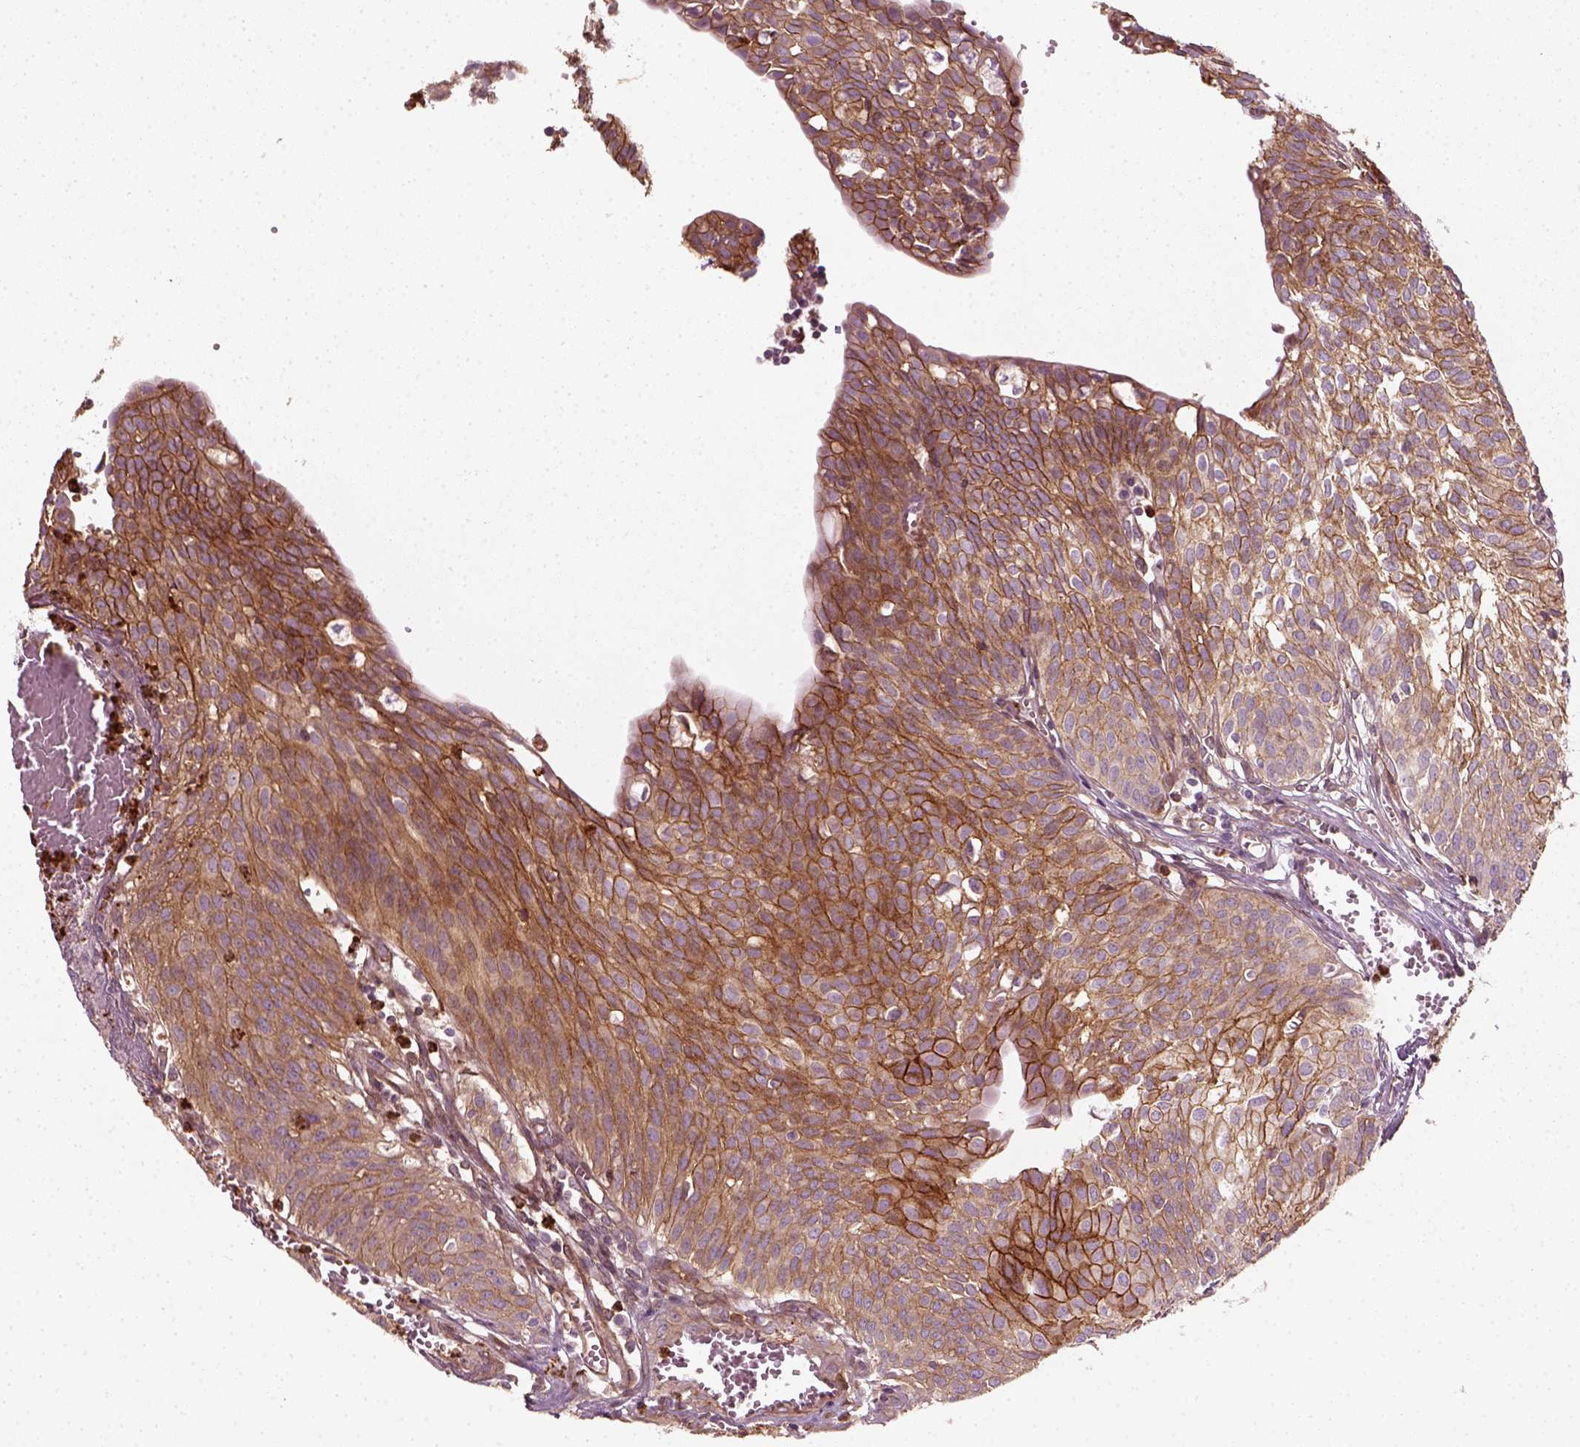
{"staining": {"intensity": "moderate", "quantity": ">75%", "location": "cytoplasmic/membranous"}, "tissue": "urothelial cancer", "cell_type": "Tumor cells", "image_type": "cancer", "snomed": [{"axis": "morphology", "description": "Urothelial carcinoma, High grade"}, {"axis": "topography", "description": "Urinary bladder"}], "caption": "Tumor cells display medium levels of moderate cytoplasmic/membranous positivity in about >75% of cells in human high-grade urothelial carcinoma. (brown staining indicates protein expression, while blue staining denotes nuclei).", "gene": "NPTN", "patient": {"sex": "male", "age": 57}}